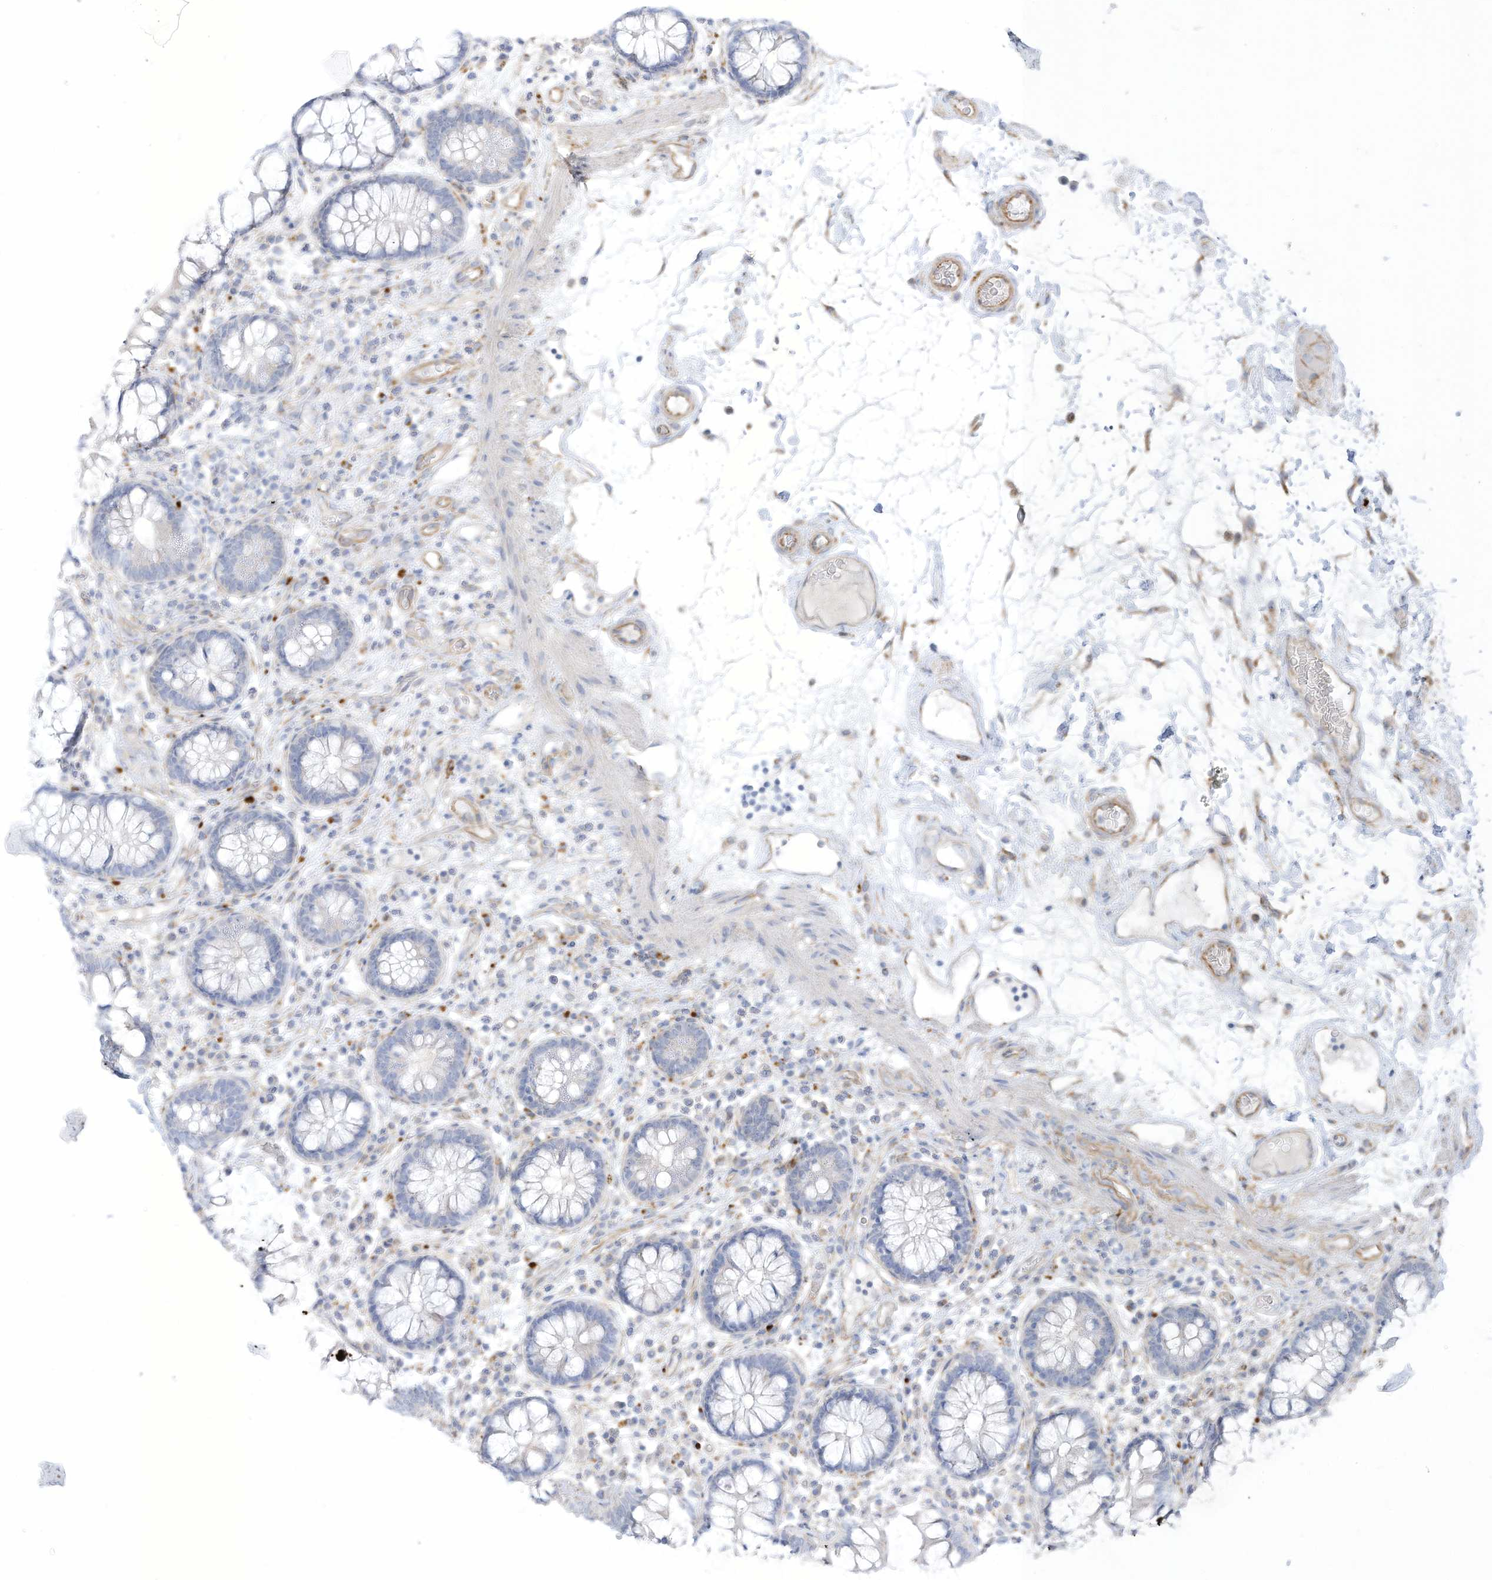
{"staining": {"intensity": "moderate", "quantity": "25%-75%", "location": "cytoplasmic/membranous"}, "tissue": "colon", "cell_type": "Endothelial cells", "image_type": "normal", "snomed": [{"axis": "morphology", "description": "Normal tissue, NOS"}, {"axis": "topography", "description": "Colon"}], "caption": "Protein staining of normal colon reveals moderate cytoplasmic/membranous expression in approximately 25%-75% of endothelial cells. The protein is stained brown, and the nuclei are stained in blue (DAB (3,3'-diaminobenzidine) IHC with brightfield microscopy, high magnification).", "gene": "TAL2", "patient": {"sex": "female", "age": 79}}